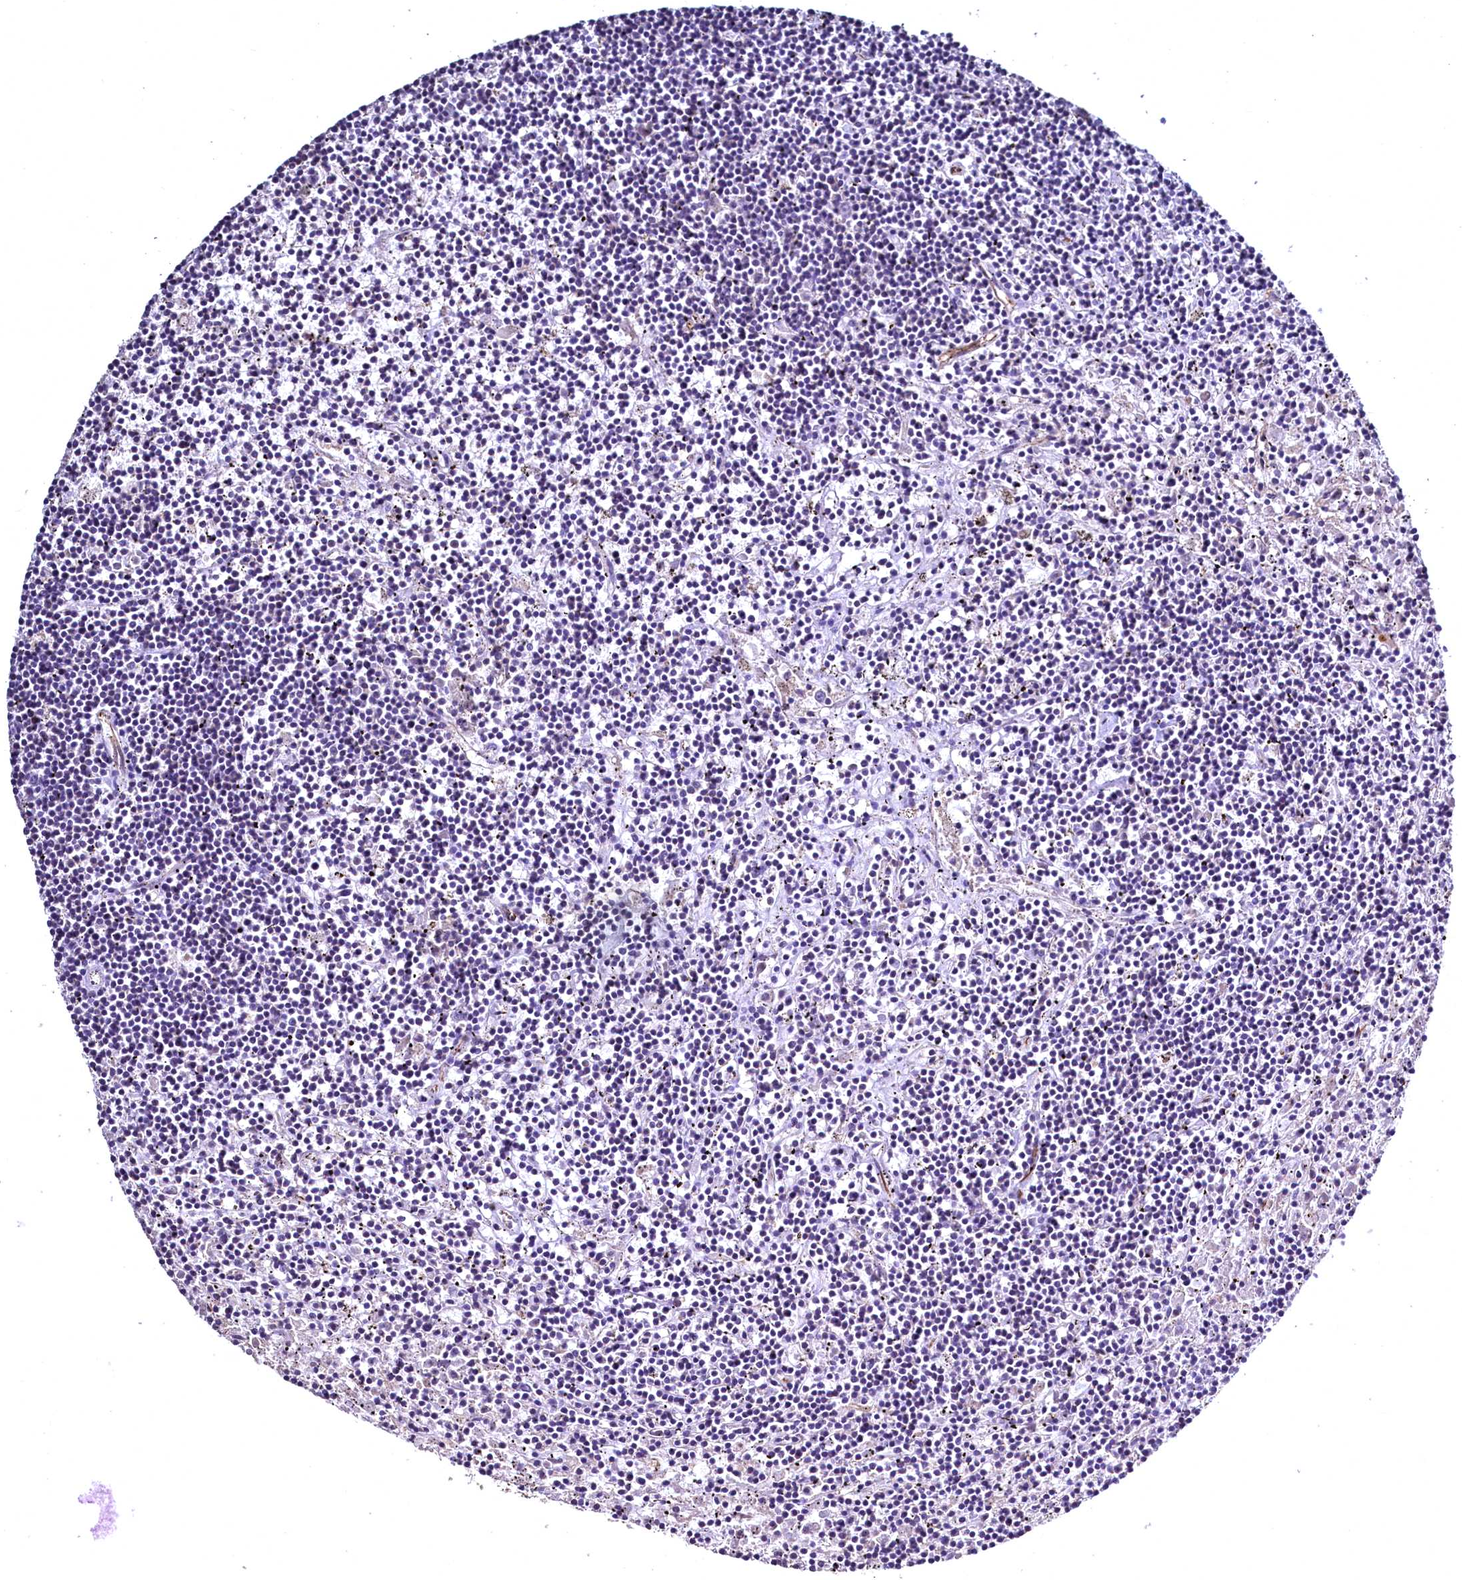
{"staining": {"intensity": "negative", "quantity": "none", "location": "none"}, "tissue": "lymphoma", "cell_type": "Tumor cells", "image_type": "cancer", "snomed": [{"axis": "morphology", "description": "Malignant lymphoma, non-Hodgkin's type, Low grade"}, {"axis": "topography", "description": "Spleen"}], "caption": "Immunohistochemistry histopathology image of neoplastic tissue: lymphoma stained with DAB (3,3'-diaminobenzidine) shows no significant protein expression in tumor cells. (Stains: DAB (3,3'-diaminobenzidine) immunohistochemistry with hematoxylin counter stain, Microscopy: brightfield microscopy at high magnification).", "gene": "TBCEL", "patient": {"sex": "male", "age": 76}}